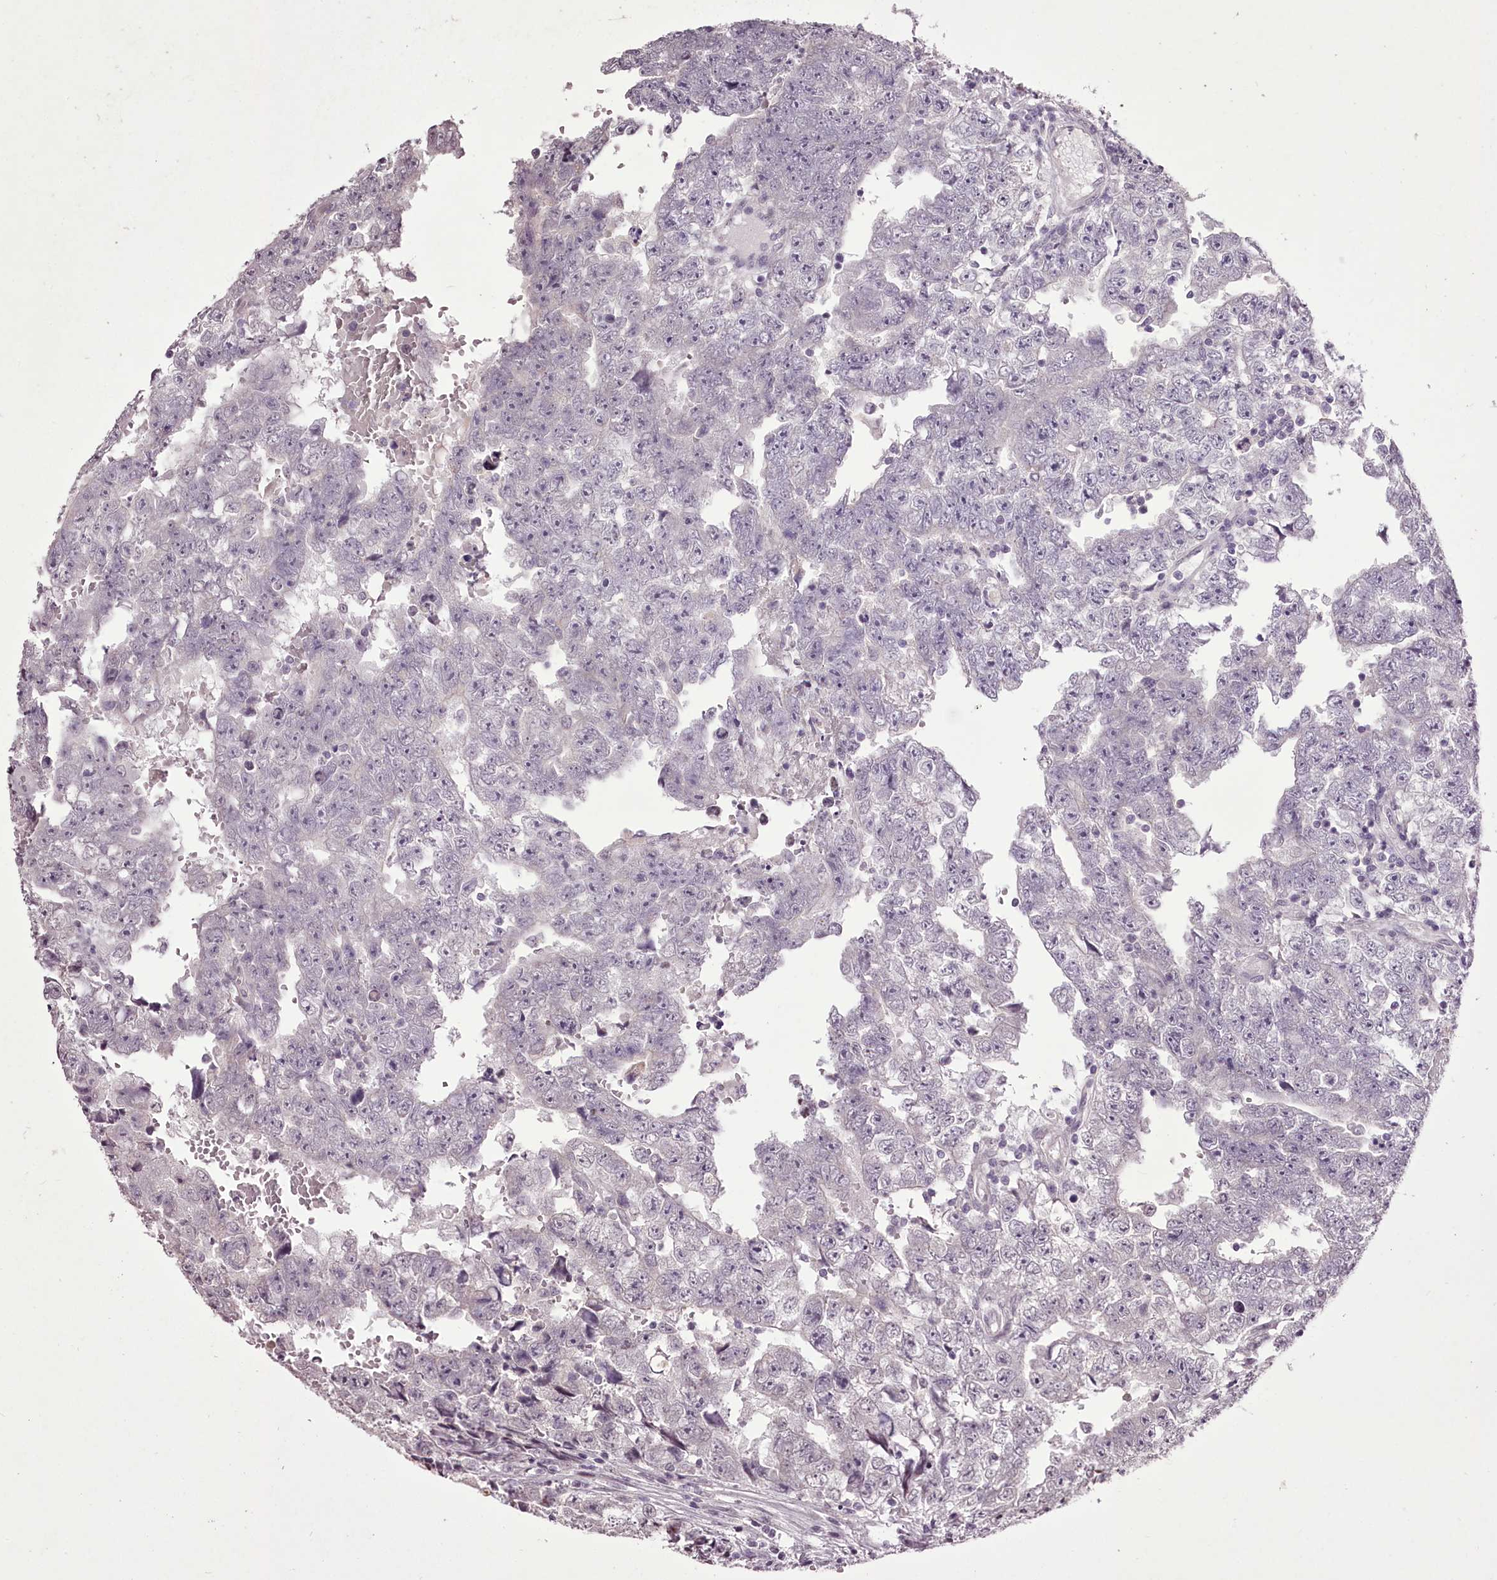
{"staining": {"intensity": "negative", "quantity": "none", "location": "none"}, "tissue": "testis cancer", "cell_type": "Tumor cells", "image_type": "cancer", "snomed": [{"axis": "morphology", "description": "Carcinoma, Embryonal, NOS"}, {"axis": "topography", "description": "Testis"}], "caption": "This is an immunohistochemistry (IHC) histopathology image of human testis cancer. There is no staining in tumor cells.", "gene": "C1orf56", "patient": {"sex": "male", "age": 25}}